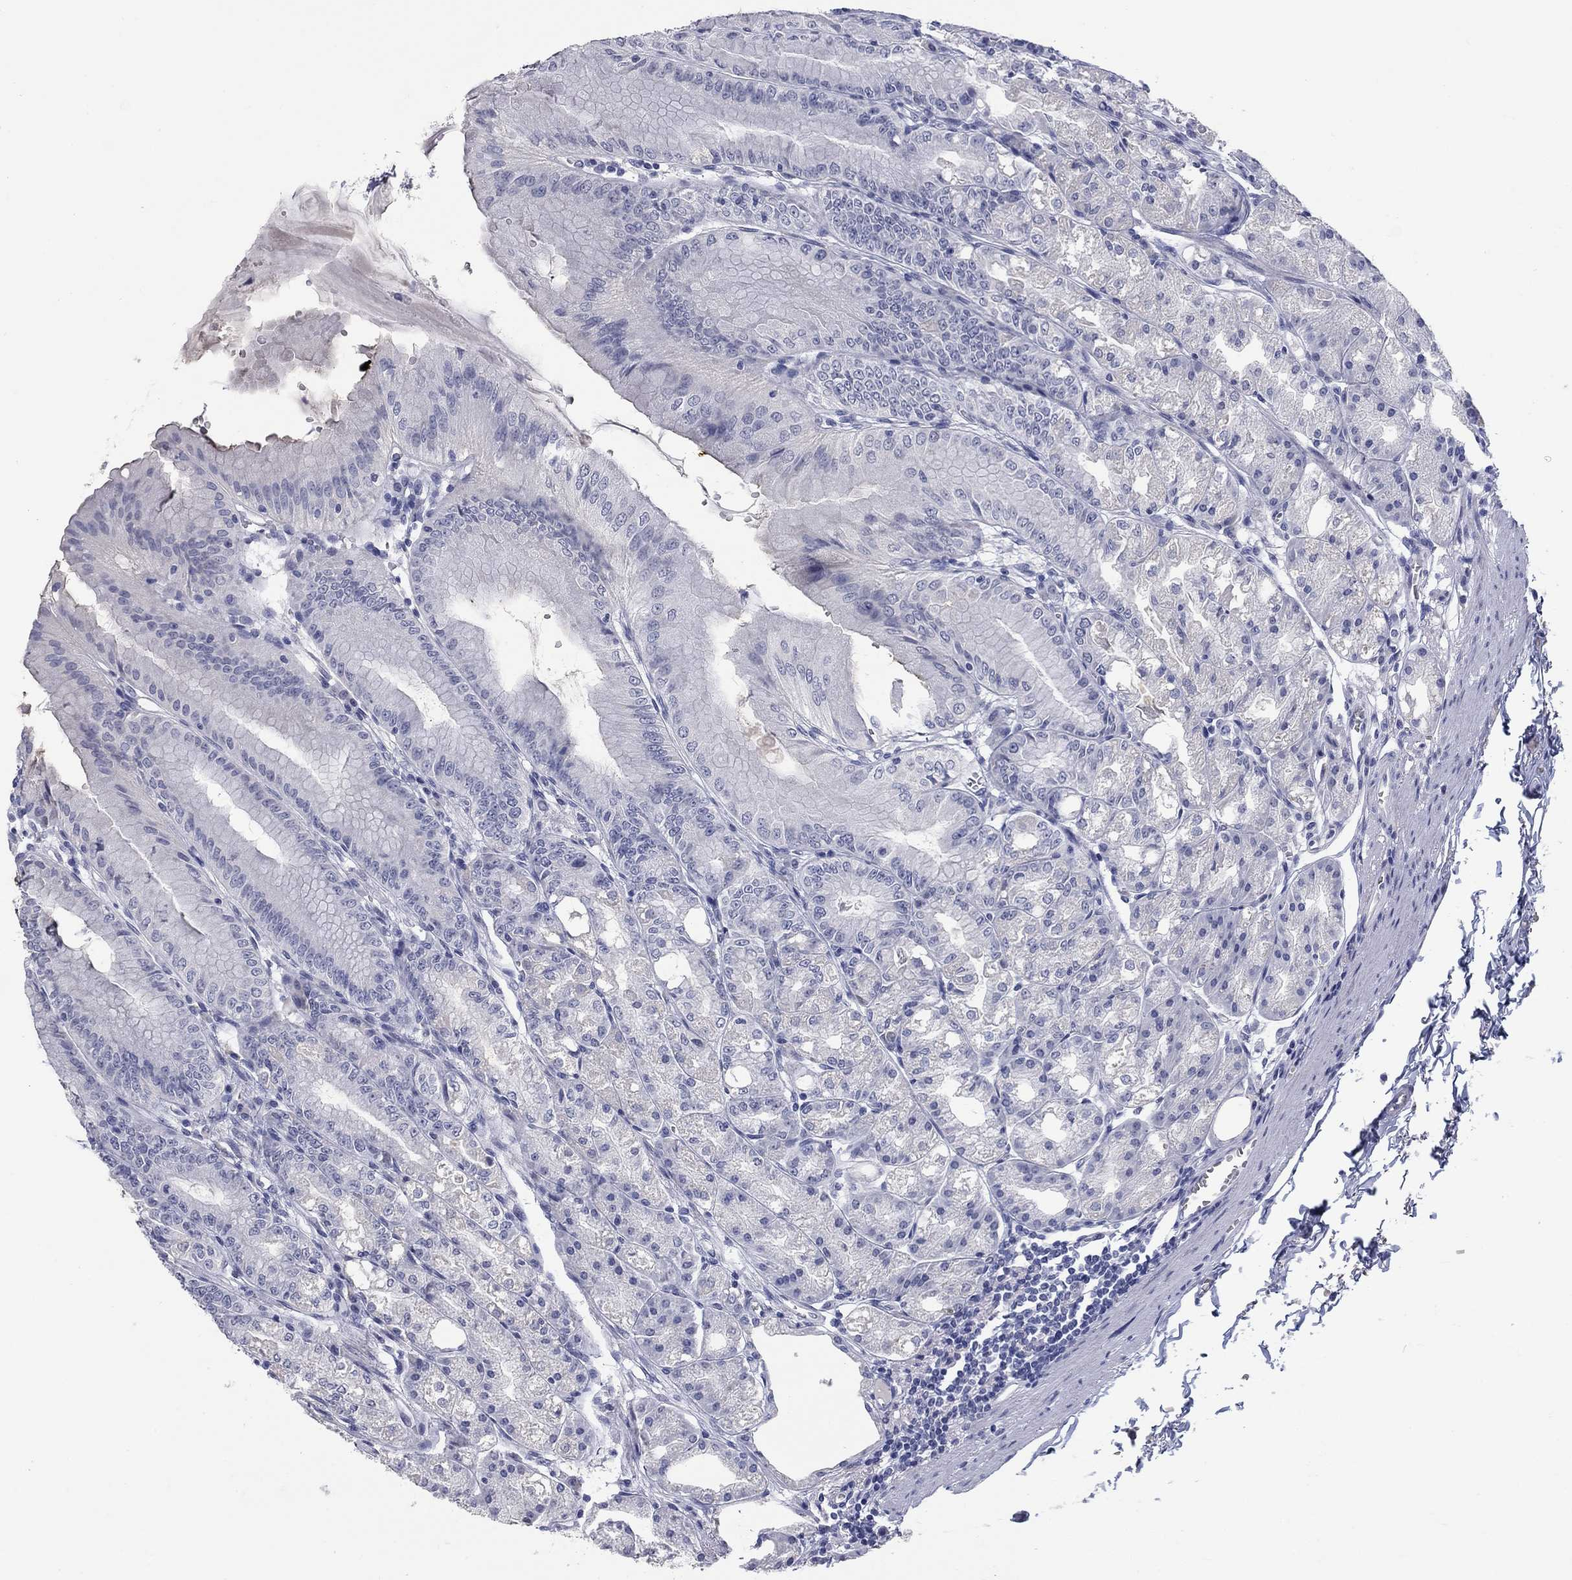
{"staining": {"intensity": "weak", "quantity": "<25%", "location": "cytoplasmic/membranous"}, "tissue": "stomach", "cell_type": "Glandular cells", "image_type": "normal", "snomed": [{"axis": "morphology", "description": "Normal tissue, NOS"}, {"axis": "topography", "description": "Stomach"}], "caption": "Immunohistochemistry (IHC) of unremarkable stomach reveals no expression in glandular cells.", "gene": "ELAVL4", "patient": {"sex": "male", "age": 71}}